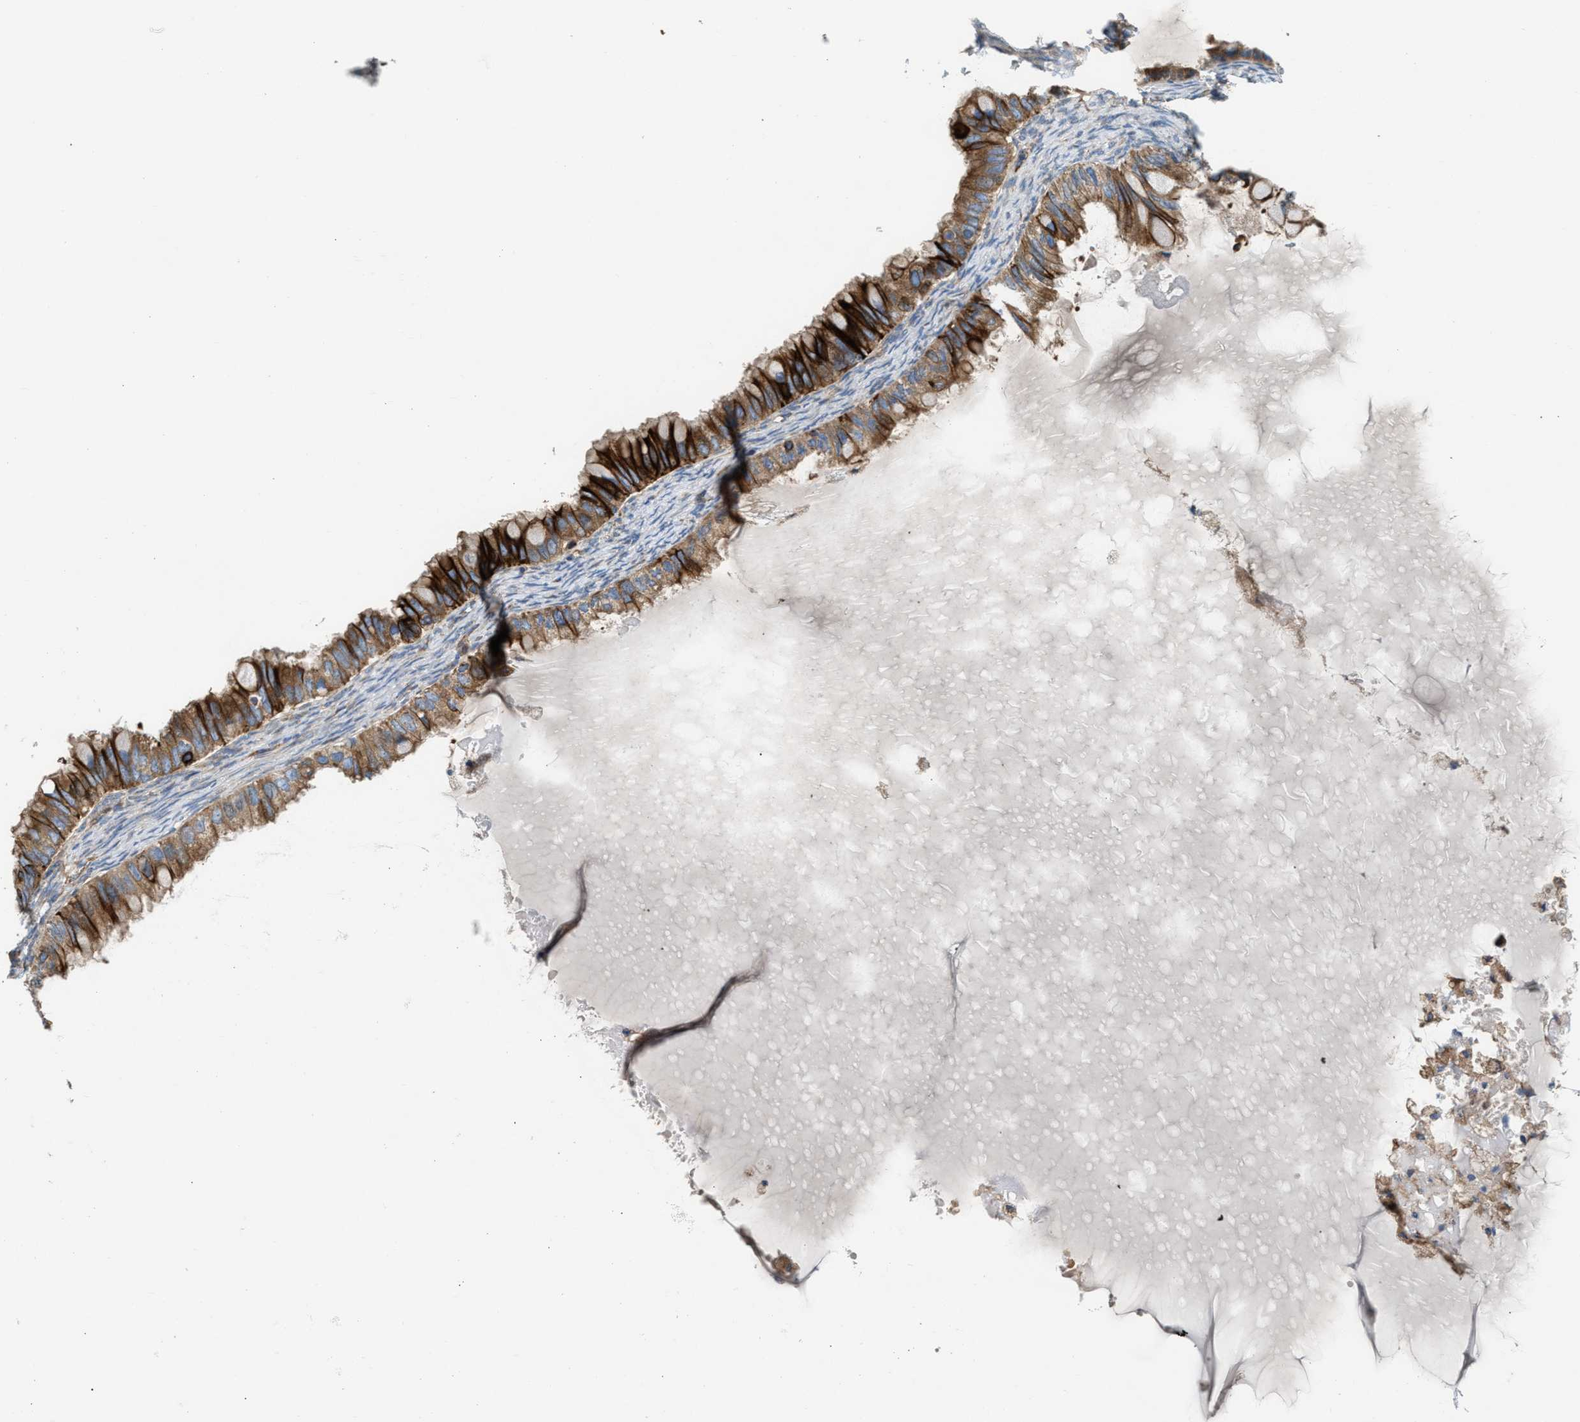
{"staining": {"intensity": "strong", "quantity": ">75%", "location": "cytoplasmic/membranous"}, "tissue": "ovarian cancer", "cell_type": "Tumor cells", "image_type": "cancer", "snomed": [{"axis": "morphology", "description": "Cystadenocarcinoma, mucinous, NOS"}, {"axis": "topography", "description": "Ovary"}], "caption": "Strong cytoplasmic/membranous protein expression is seen in about >75% of tumor cells in ovarian cancer. The staining was performed using DAB (3,3'-diaminobenzidine), with brown indicating positive protein expression. Nuclei are stained blue with hematoxylin.", "gene": "TBC1D15", "patient": {"sex": "female", "age": 80}}